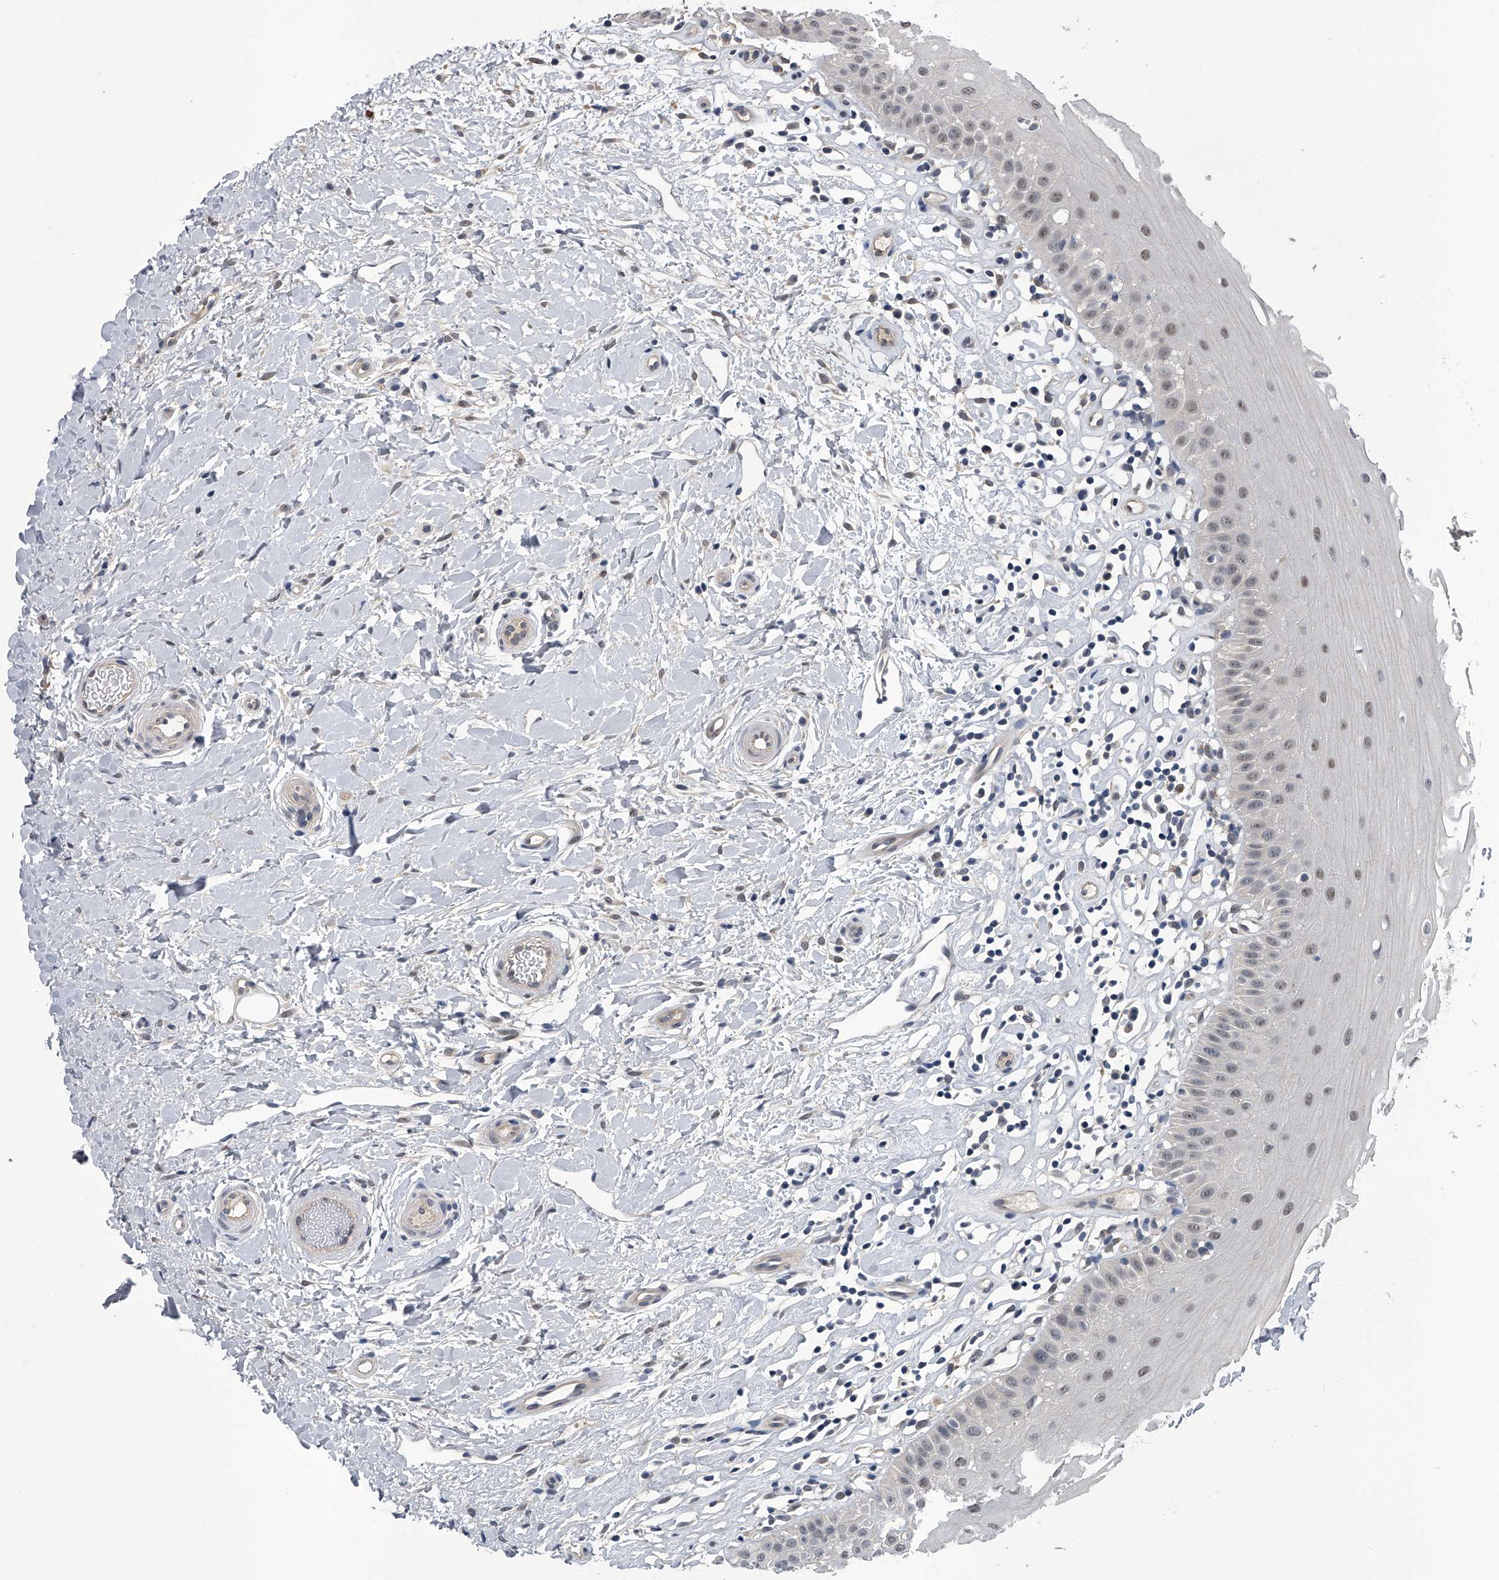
{"staining": {"intensity": "weak", "quantity": "25%-75%", "location": "nuclear"}, "tissue": "oral mucosa", "cell_type": "Squamous epithelial cells", "image_type": "normal", "snomed": [{"axis": "morphology", "description": "Normal tissue, NOS"}, {"axis": "topography", "description": "Oral tissue"}], "caption": "Protein expression analysis of unremarkable oral mucosa demonstrates weak nuclear positivity in about 25%-75% of squamous epithelial cells.", "gene": "SLC12A8", "patient": {"sex": "female", "age": 56}}